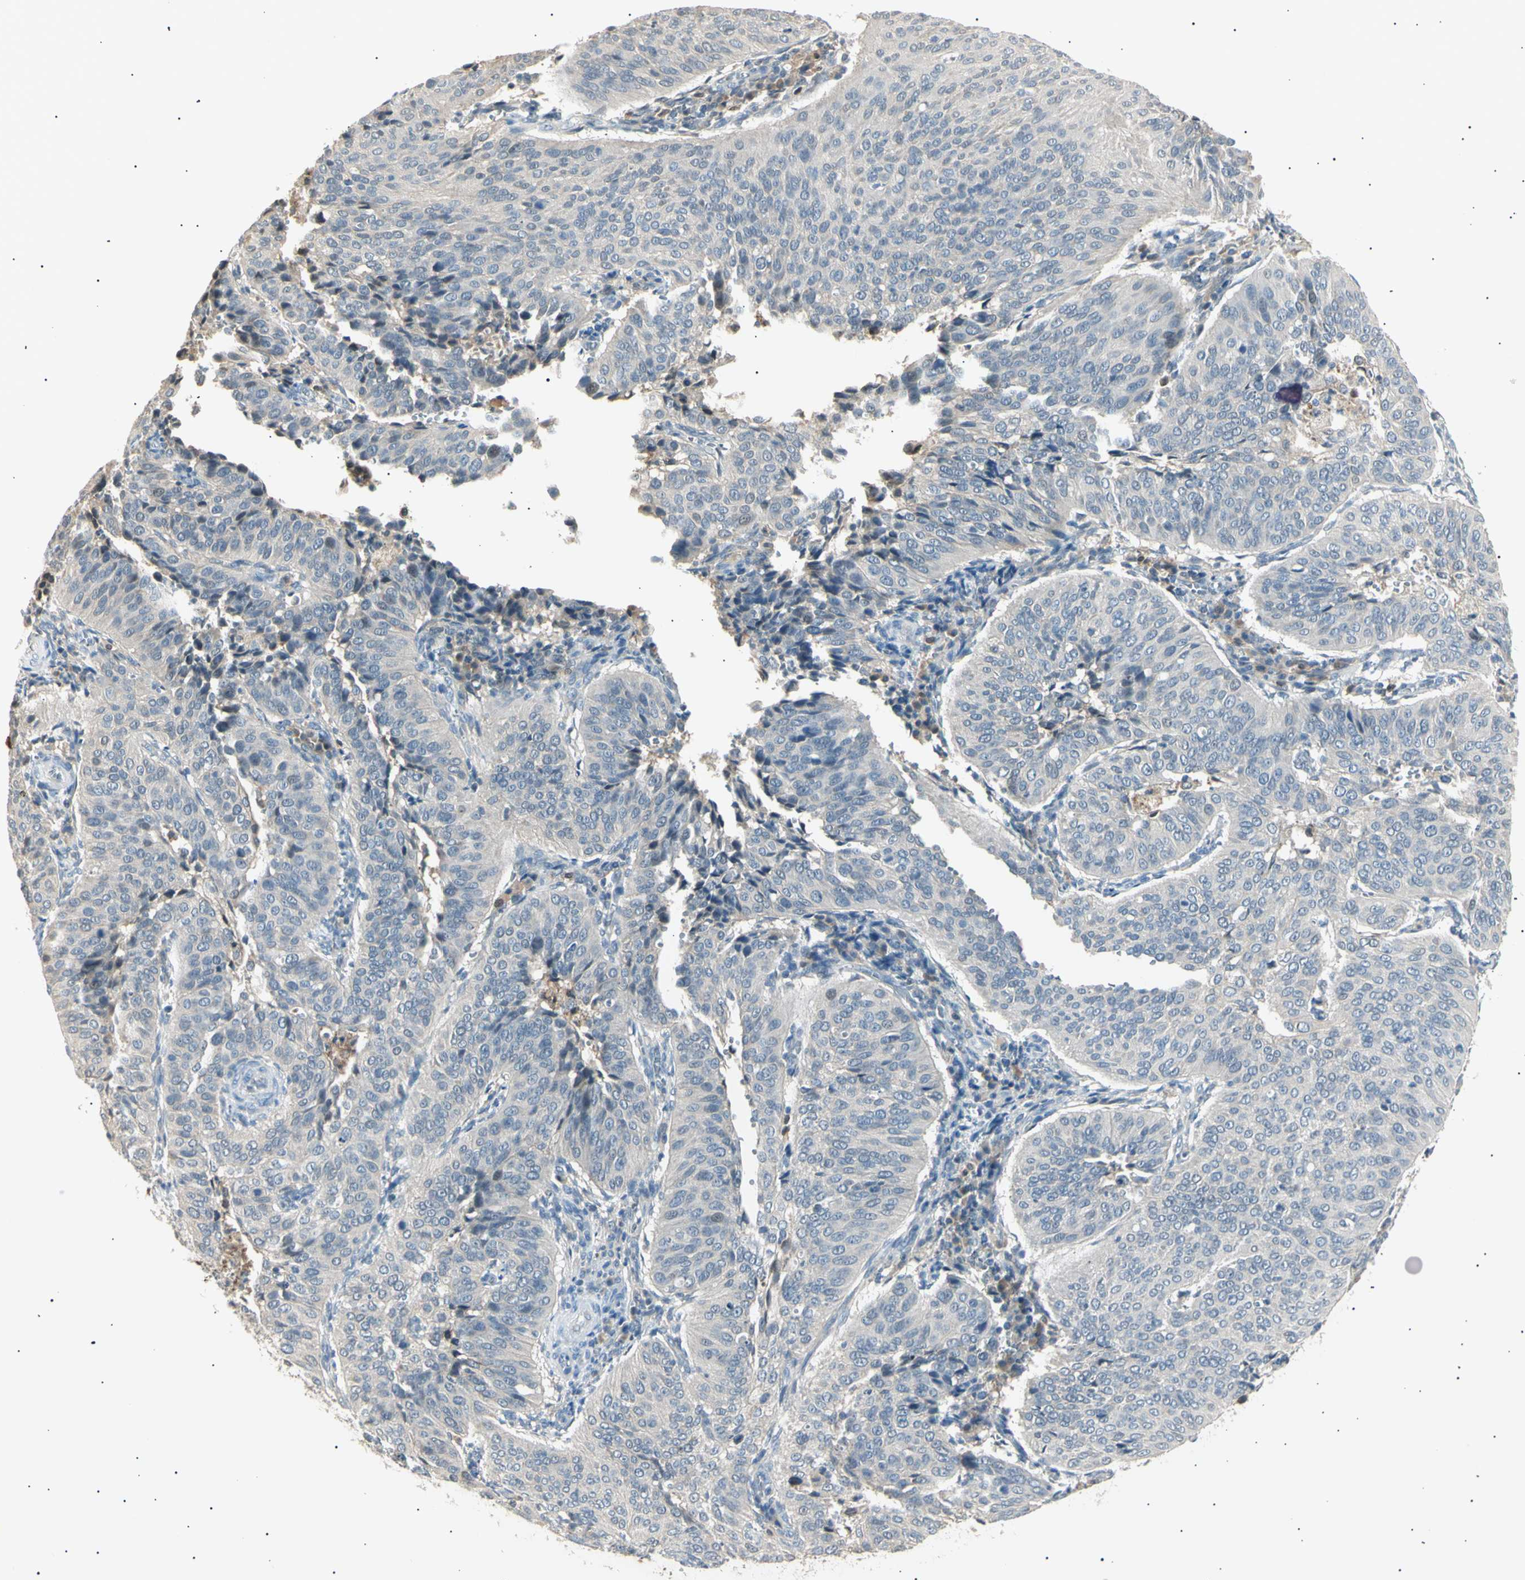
{"staining": {"intensity": "negative", "quantity": "none", "location": "none"}, "tissue": "cervical cancer", "cell_type": "Tumor cells", "image_type": "cancer", "snomed": [{"axis": "morphology", "description": "Normal tissue, NOS"}, {"axis": "morphology", "description": "Squamous cell carcinoma, NOS"}, {"axis": "topography", "description": "Cervix"}], "caption": "This is an immunohistochemistry photomicrograph of cervical cancer (squamous cell carcinoma). There is no positivity in tumor cells.", "gene": "LHPP", "patient": {"sex": "female", "age": 39}}